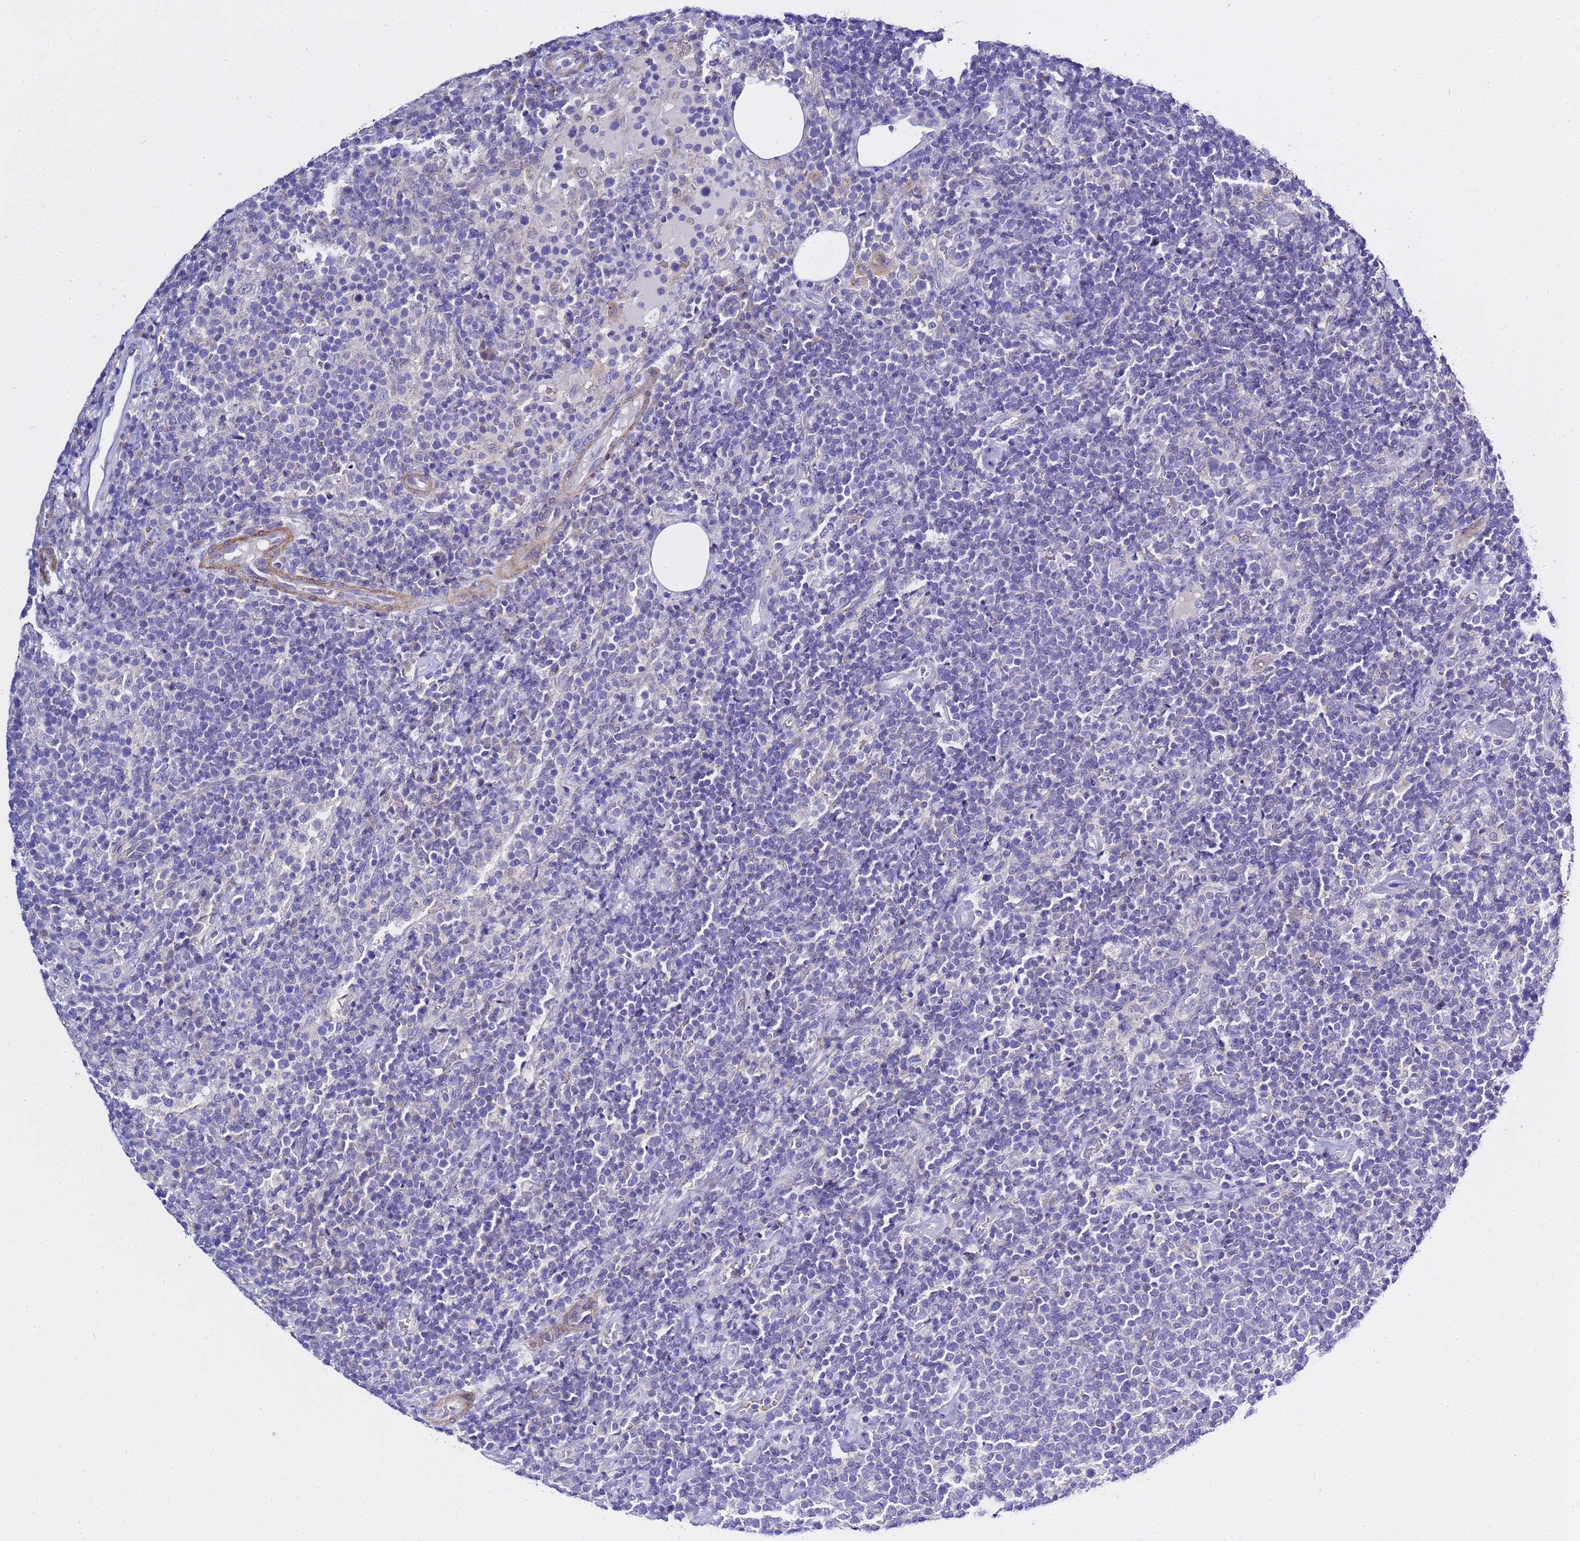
{"staining": {"intensity": "negative", "quantity": "none", "location": "none"}, "tissue": "lymphoma", "cell_type": "Tumor cells", "image_type": "cancer", "snomed": [{"axis": "morphology", "description": "Malignant lymphoma, non-Hodgkin's type, High grade"}, {"axis": "topography", "description": "Lymph node"}], "caption": "The photomicrograph shows no staining of tumor cells in lymphoma.", "gene": "USP18", "patient": {"sex": "male", "age": 61}}